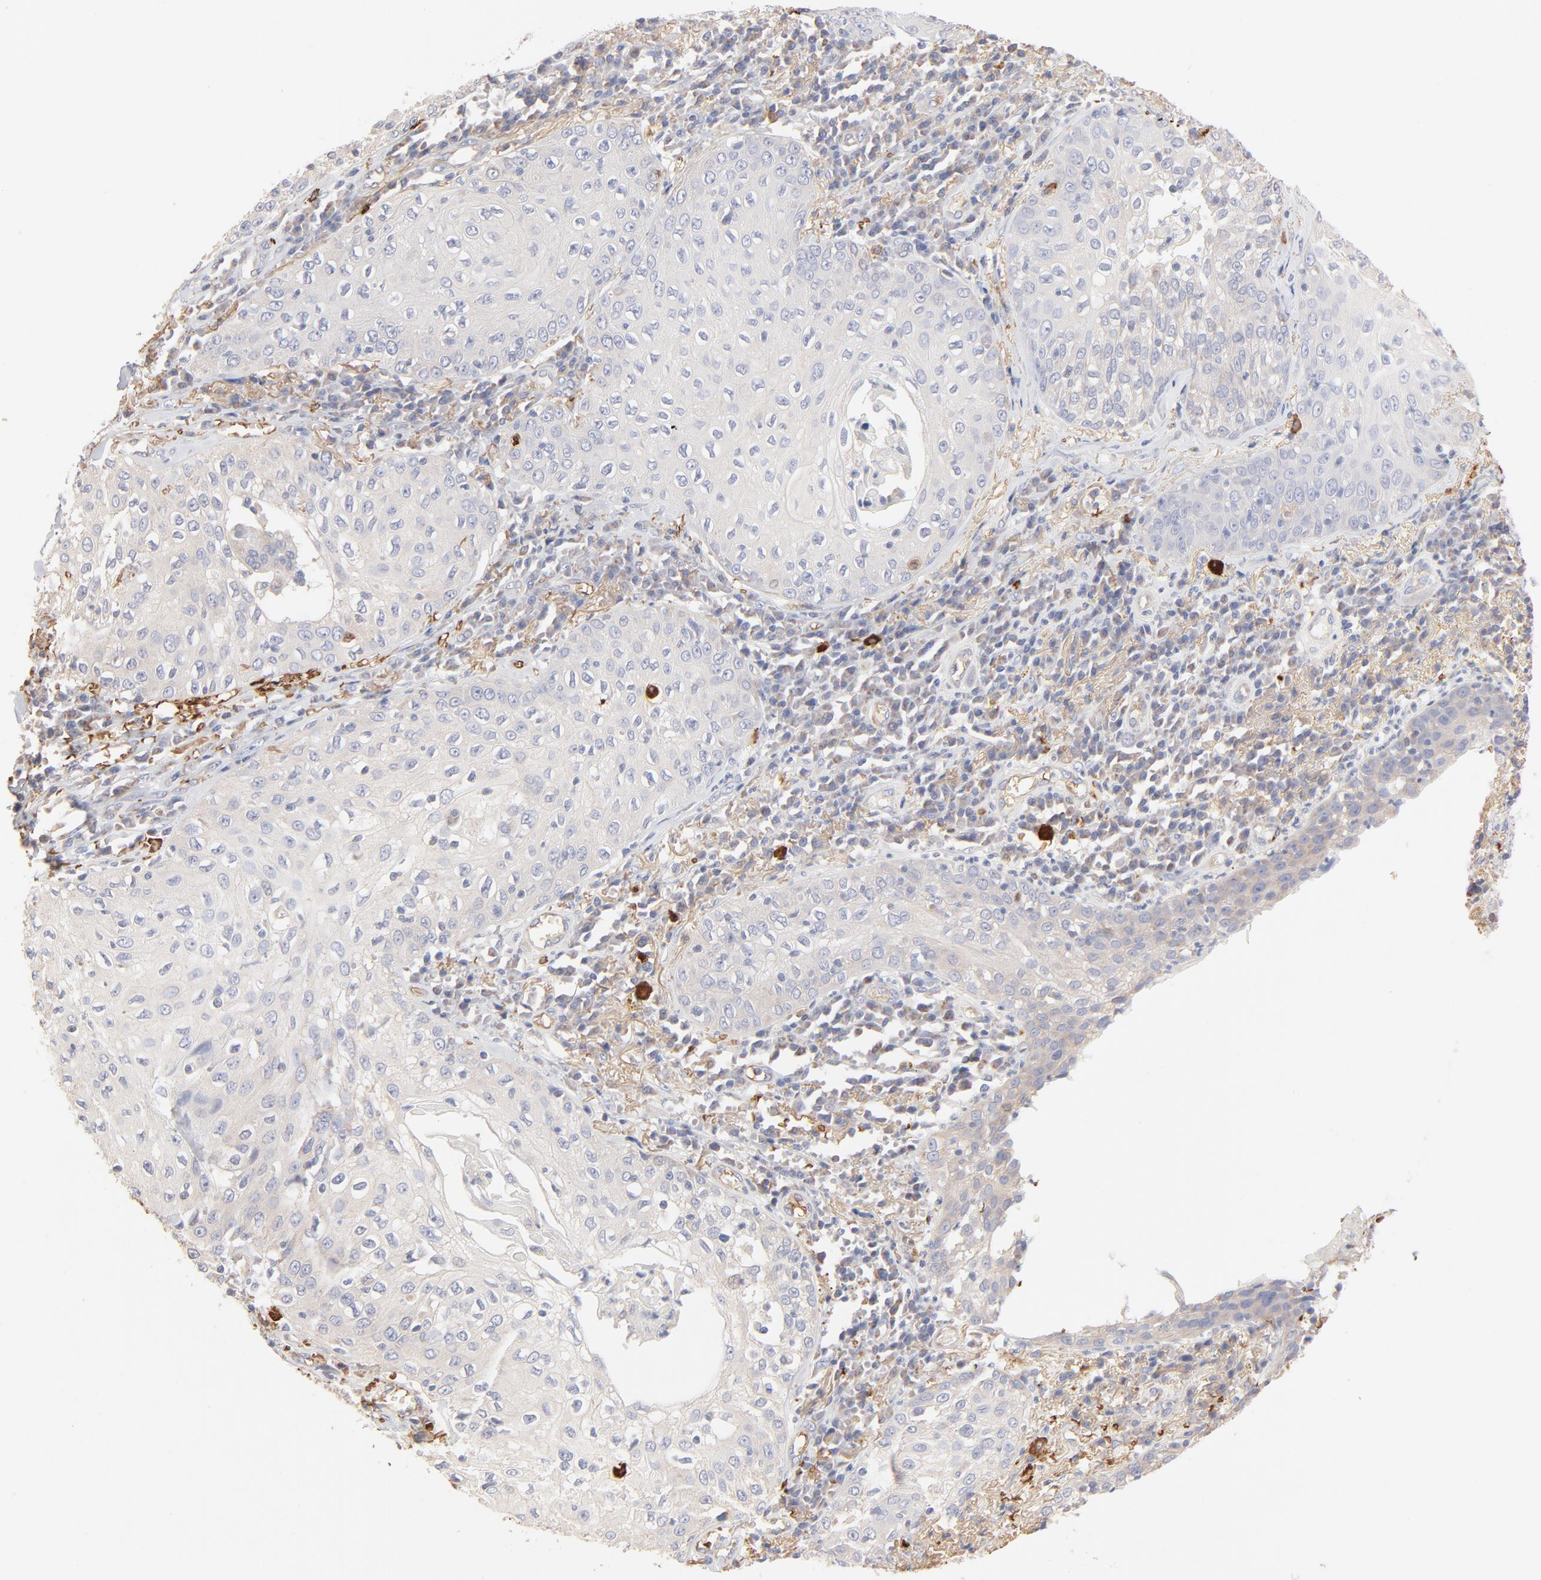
{"staining": {"intensity": "negative", "quantity": "none", "location": "none"}, "tissue": "skin cancer", "cell_type": "Tumor cells", "image_type": "cancer", "snomed": [{"axis": "morphology", "description": "Squamous cell carcinoma, NOS"}, {"axis": "topography", "description": "Skin"}], "caption": "This is a photomicrograph of immunohistochemistry (IHC) staining of skin cancer (squamous cell carcinoma), which shows no staining in tumor cells. The staining is performed using DAB brown chromogen with nuclei counter-stained in using hematoxylin.", "gene": "SPTB", "patient": {"sex": "male", "age": 65}}